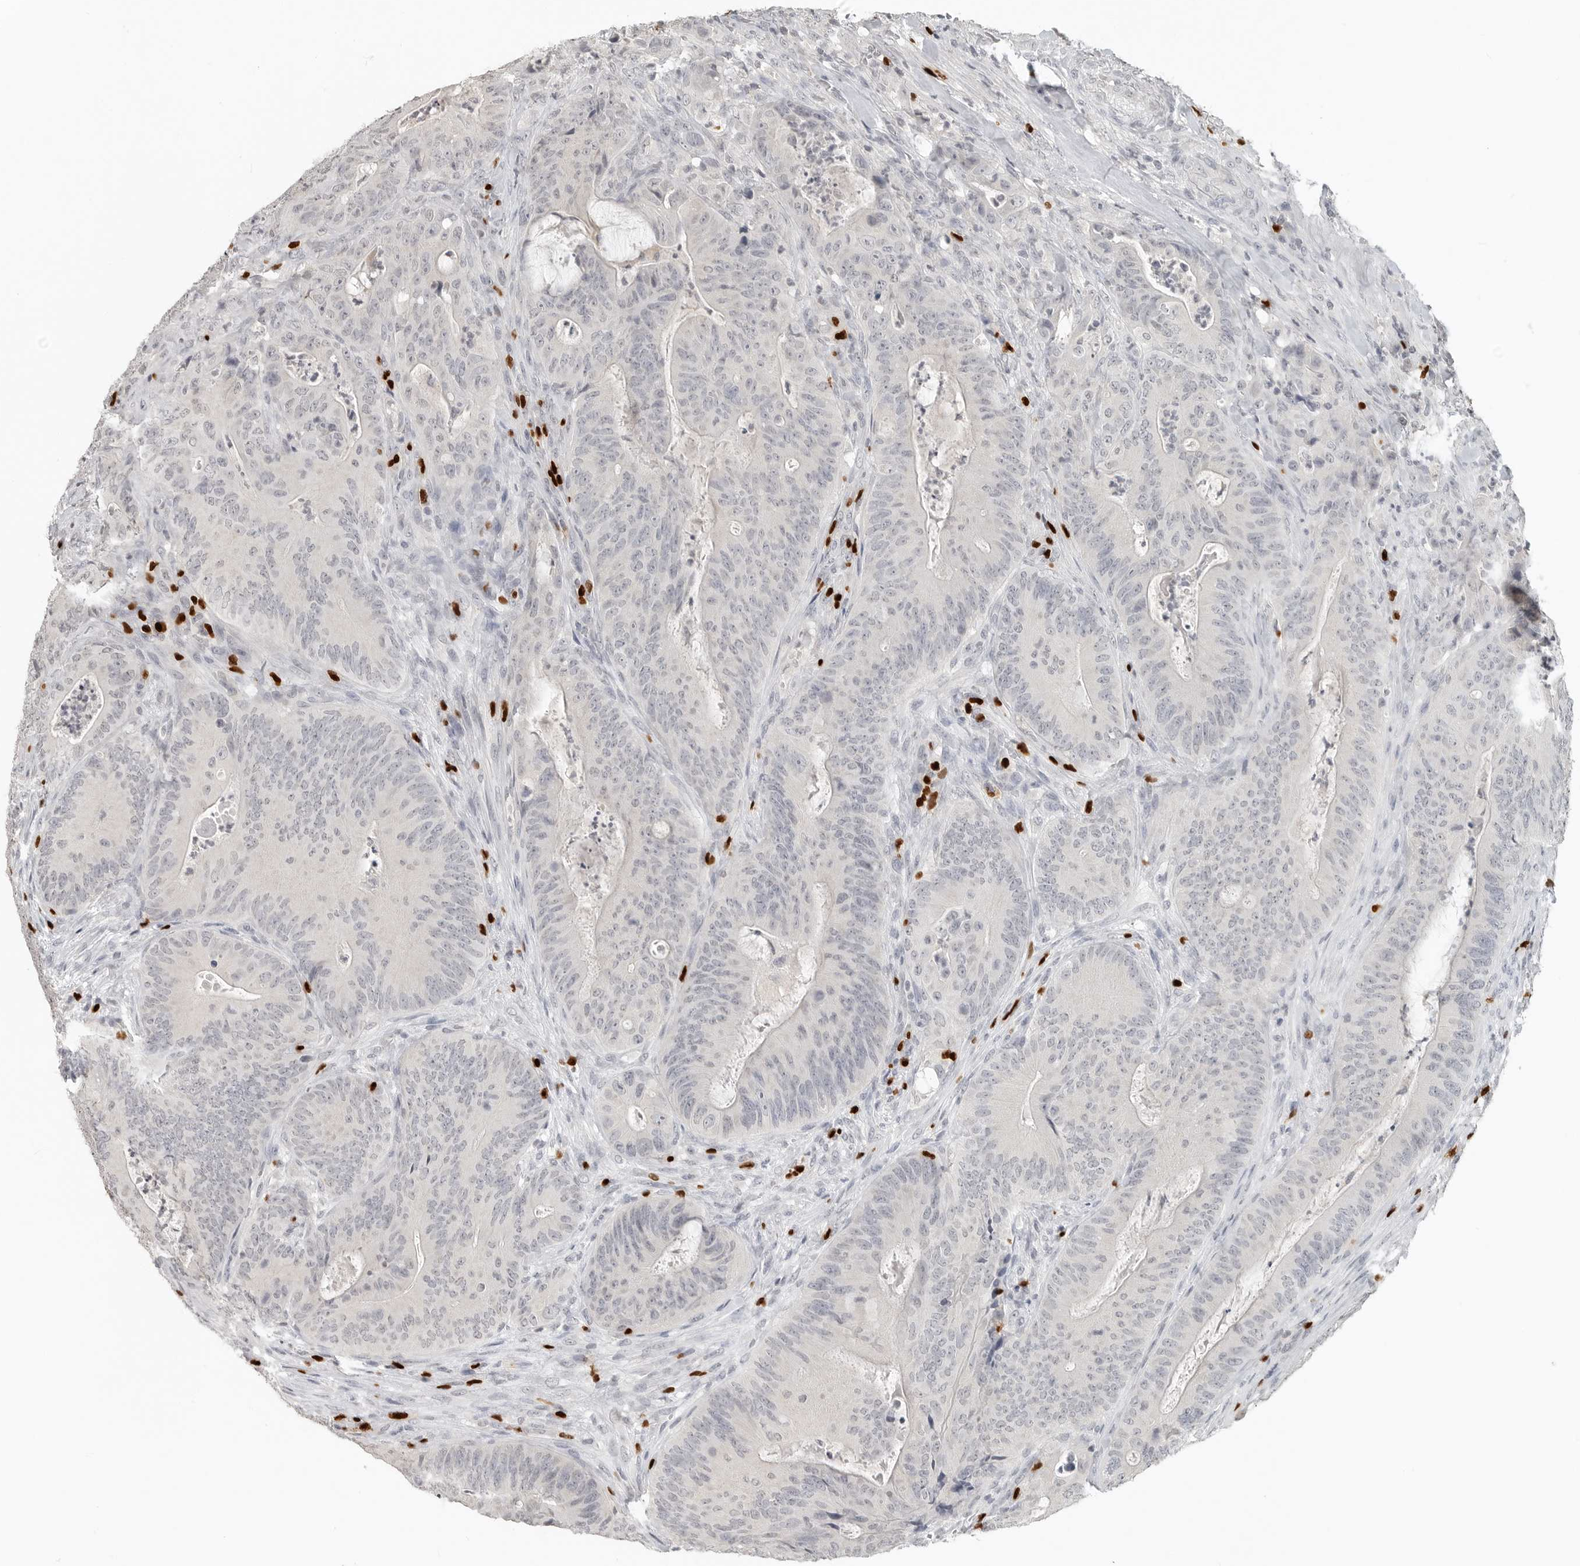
{"staining": {"intensity": "negative", "quantity": "none", "location": "none"}, "tissue": "colorectal cancer", "cell_type": "Tumor cells", "image_type": "cancer", "snomed": [{"axis": "morphology", "description": "Normal tissue, NOS"}, {"axis": "topography", "description": "Colon"}], "caption": "Colorectal cancer stained for a protein using immunohistochemistry (IHC) displays no staining tumor cells.", "gene": "FOXP3", "patient": {"sex": "female", "age": 82}}